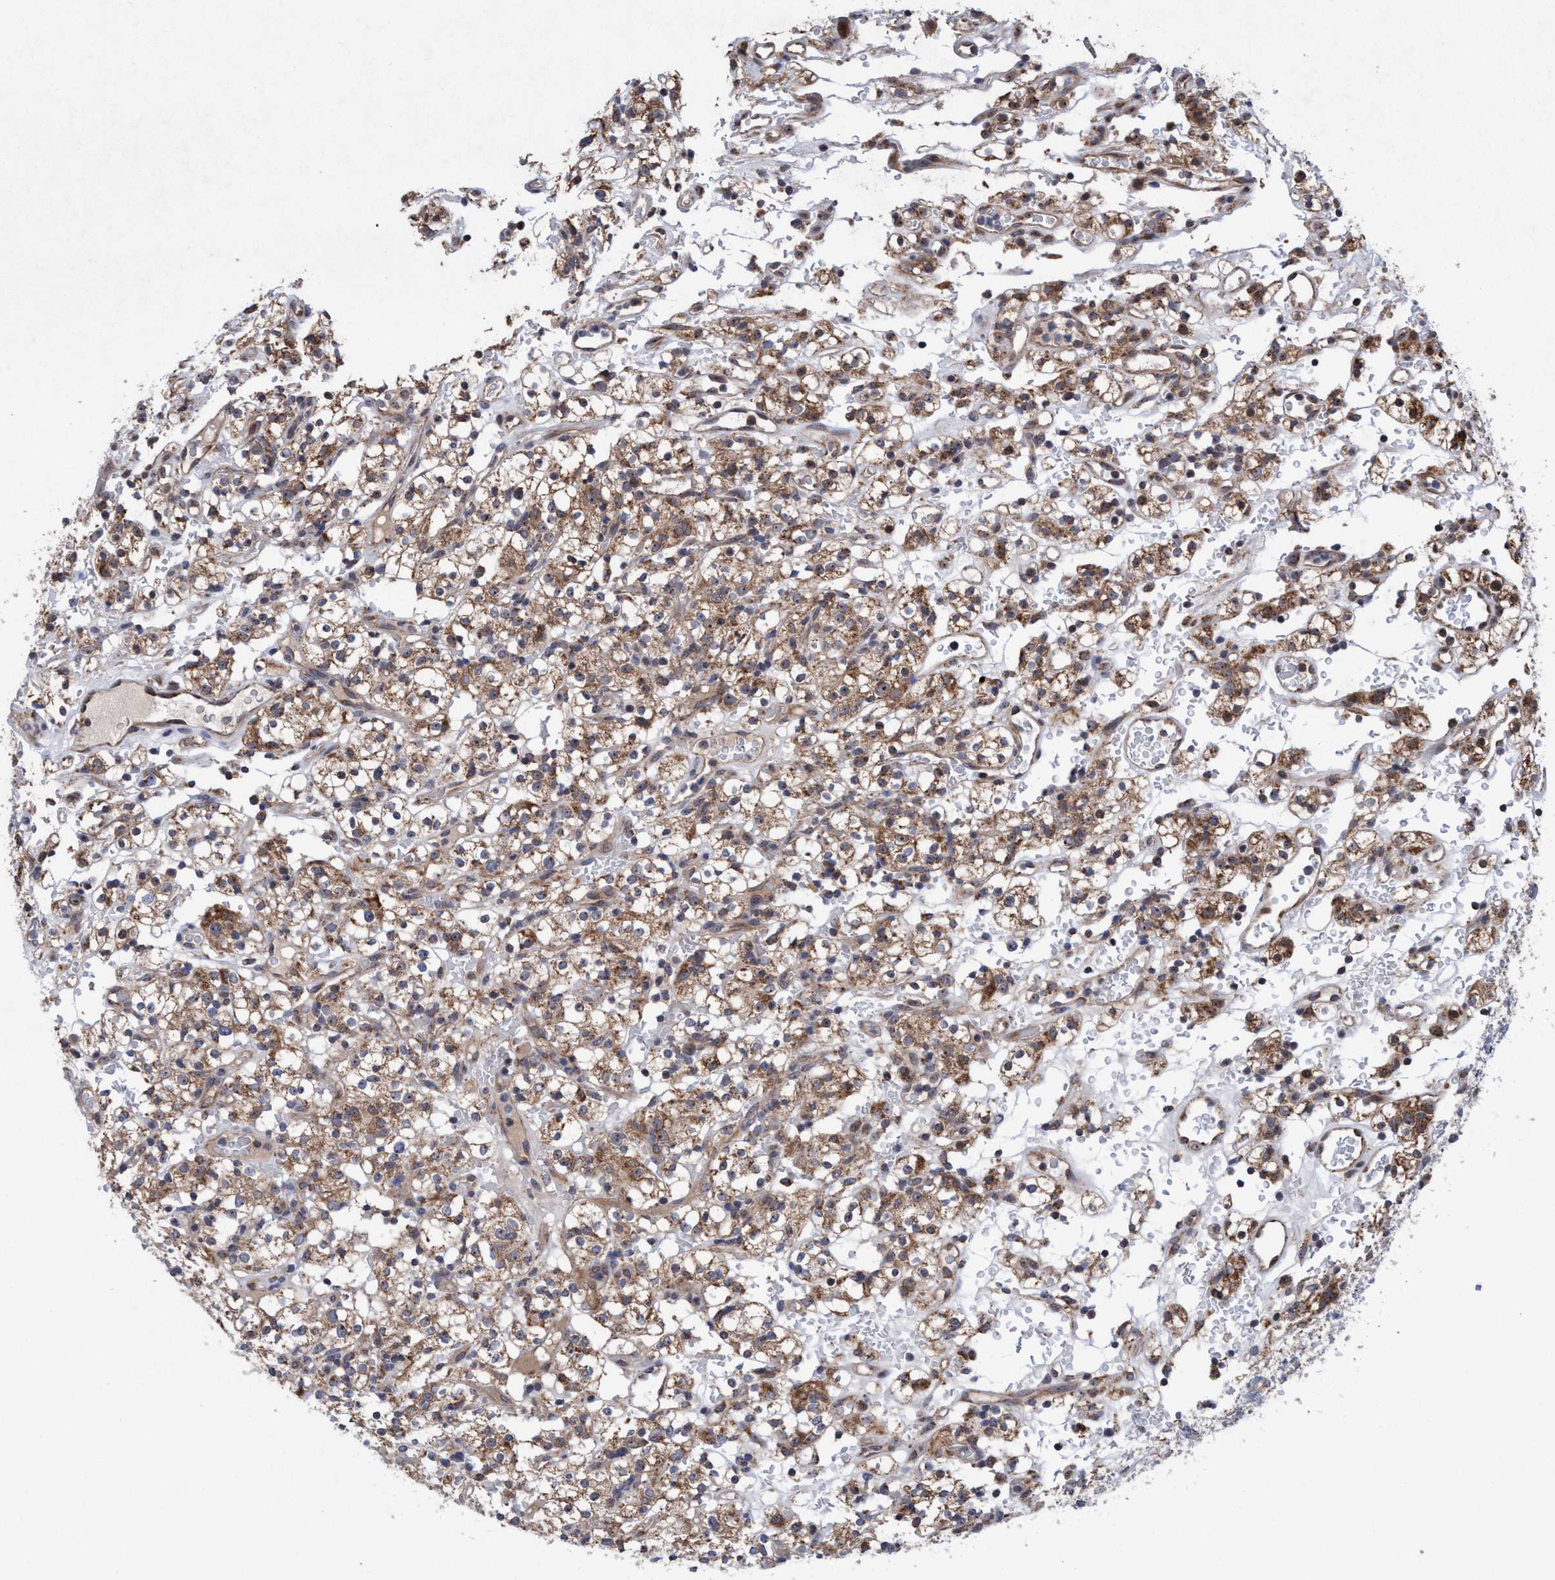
{"staining": {"intensity": "moderate", "quantity": ">75%", "location": "cytoplasmic/membranous,nuclear"}, "tissue": "renal cancer", "cell_type": "Tumor cells", "image_type": "cancer", "snomed": [{"axis": "morphology", "description": "Normal tissue, NOS"}, {"axis": "morphology", "description": "Adenocarcinoma, NOS"}, {"axis": "topography", "description": "Kidney"}], "caption": "Renal adenocarcinoma stained with immunohistochemistry (IHC) exhibits moderate cytoplasmic/membranous and nuclear staining in approximately >75% of tumor cells.", "gene": "P2RY14", "patient": {"sex": "female", "age": 72}}